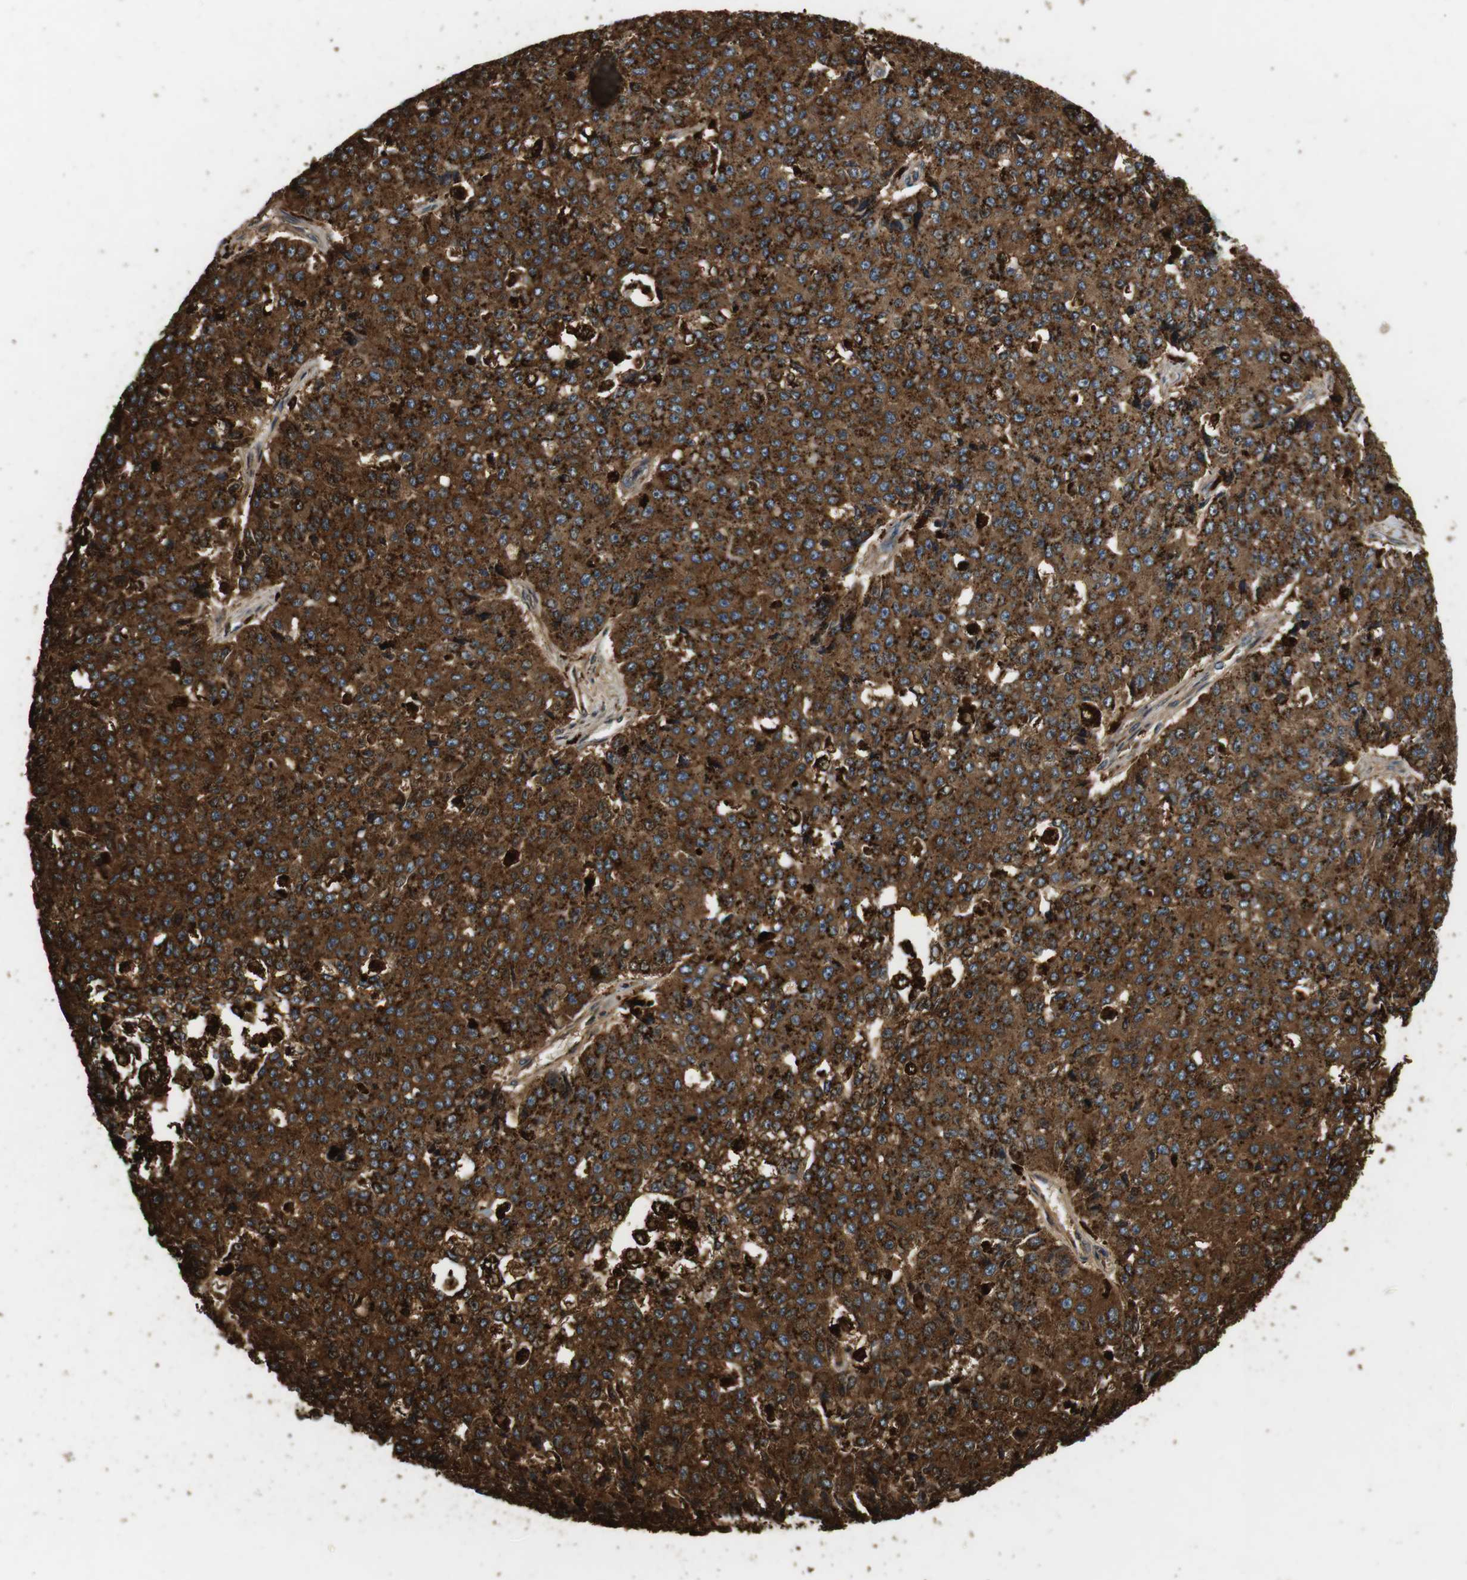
{"staining": {"intensity": "strong", "quantity": ">75%", "location": "cytoplasmic/membranous"}, "tissue": "pancreatic cancer", "cell_type": "Tumor cells", "image_type": "cancer", "snomed": [{"axis": "morphology", "description": "Adenocarcinoma, NOS"}, {"axis": "topography", "description": "Pancreas"}], "caption": "Adenocarcinoma (pancreatic) tissue shows strong cytoplasmic/membranous positivity in approximately >75% of tumor cells The protein is stained brown, and the nuclei are stained in blue (DAB (3,3'-diaminobenzidine) IHC with brightfield microscopy, high magnification).", "gene": "TXNRD1", "patient": {"sex": "male", "age": 50}}